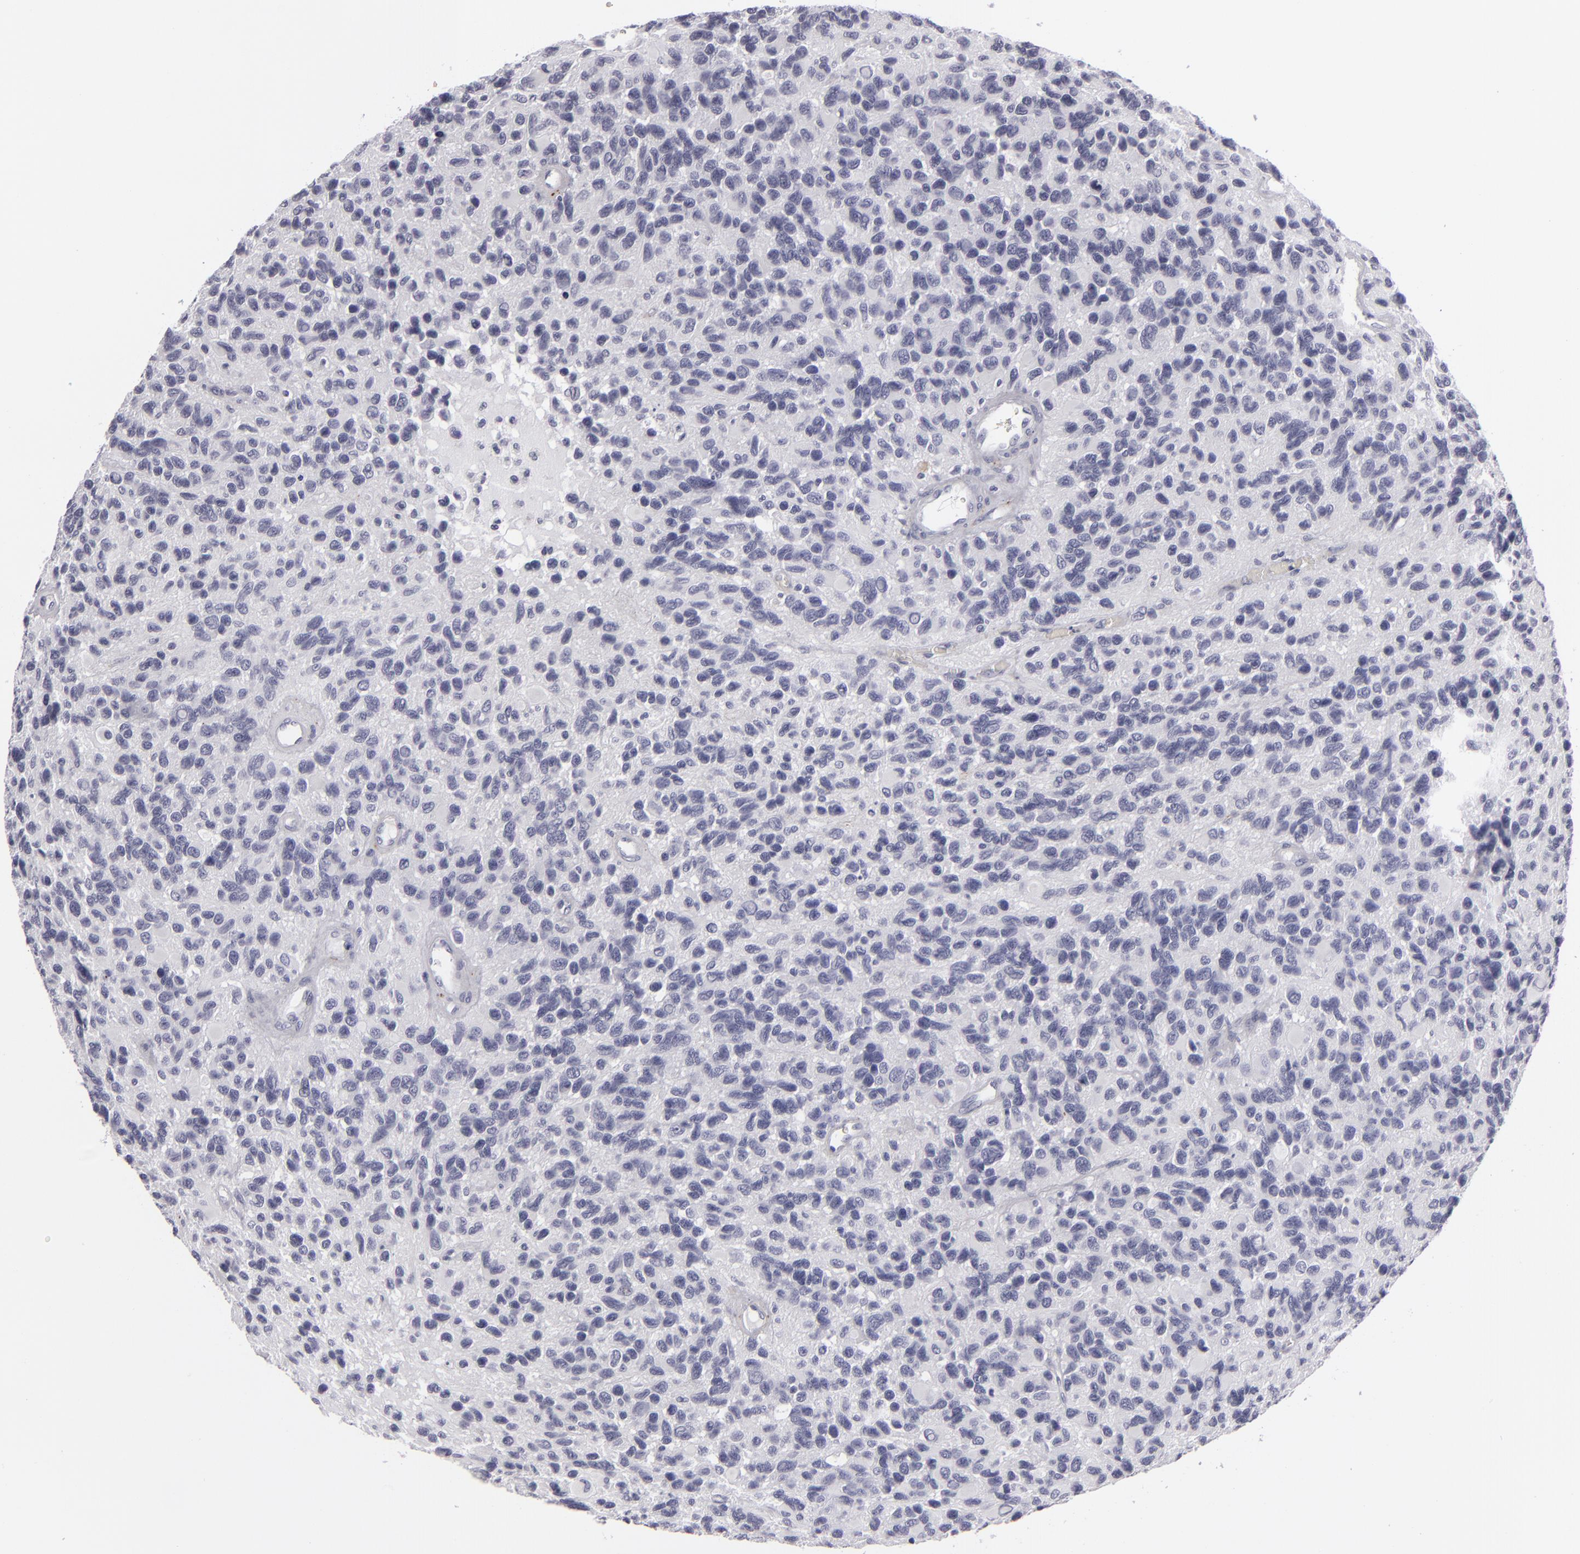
{"staining": {"intensity": "negative", "quantity": "none", "location": "none"}, "tissue": "glioma", "cell_type": "Tumor cells", "image_type": "cancer", "snomed": [{"axis": "morphology", "description": "Glioma, malignant, High grade"}, {"axis": "topography", "description": "Brain"}], "caption": "Photomicrograph shows no protein staining in tumor cells of high-grade glioma (malignant) tissue.", "gene": "C9", "patient": {"sex": "male", "age": 77}}